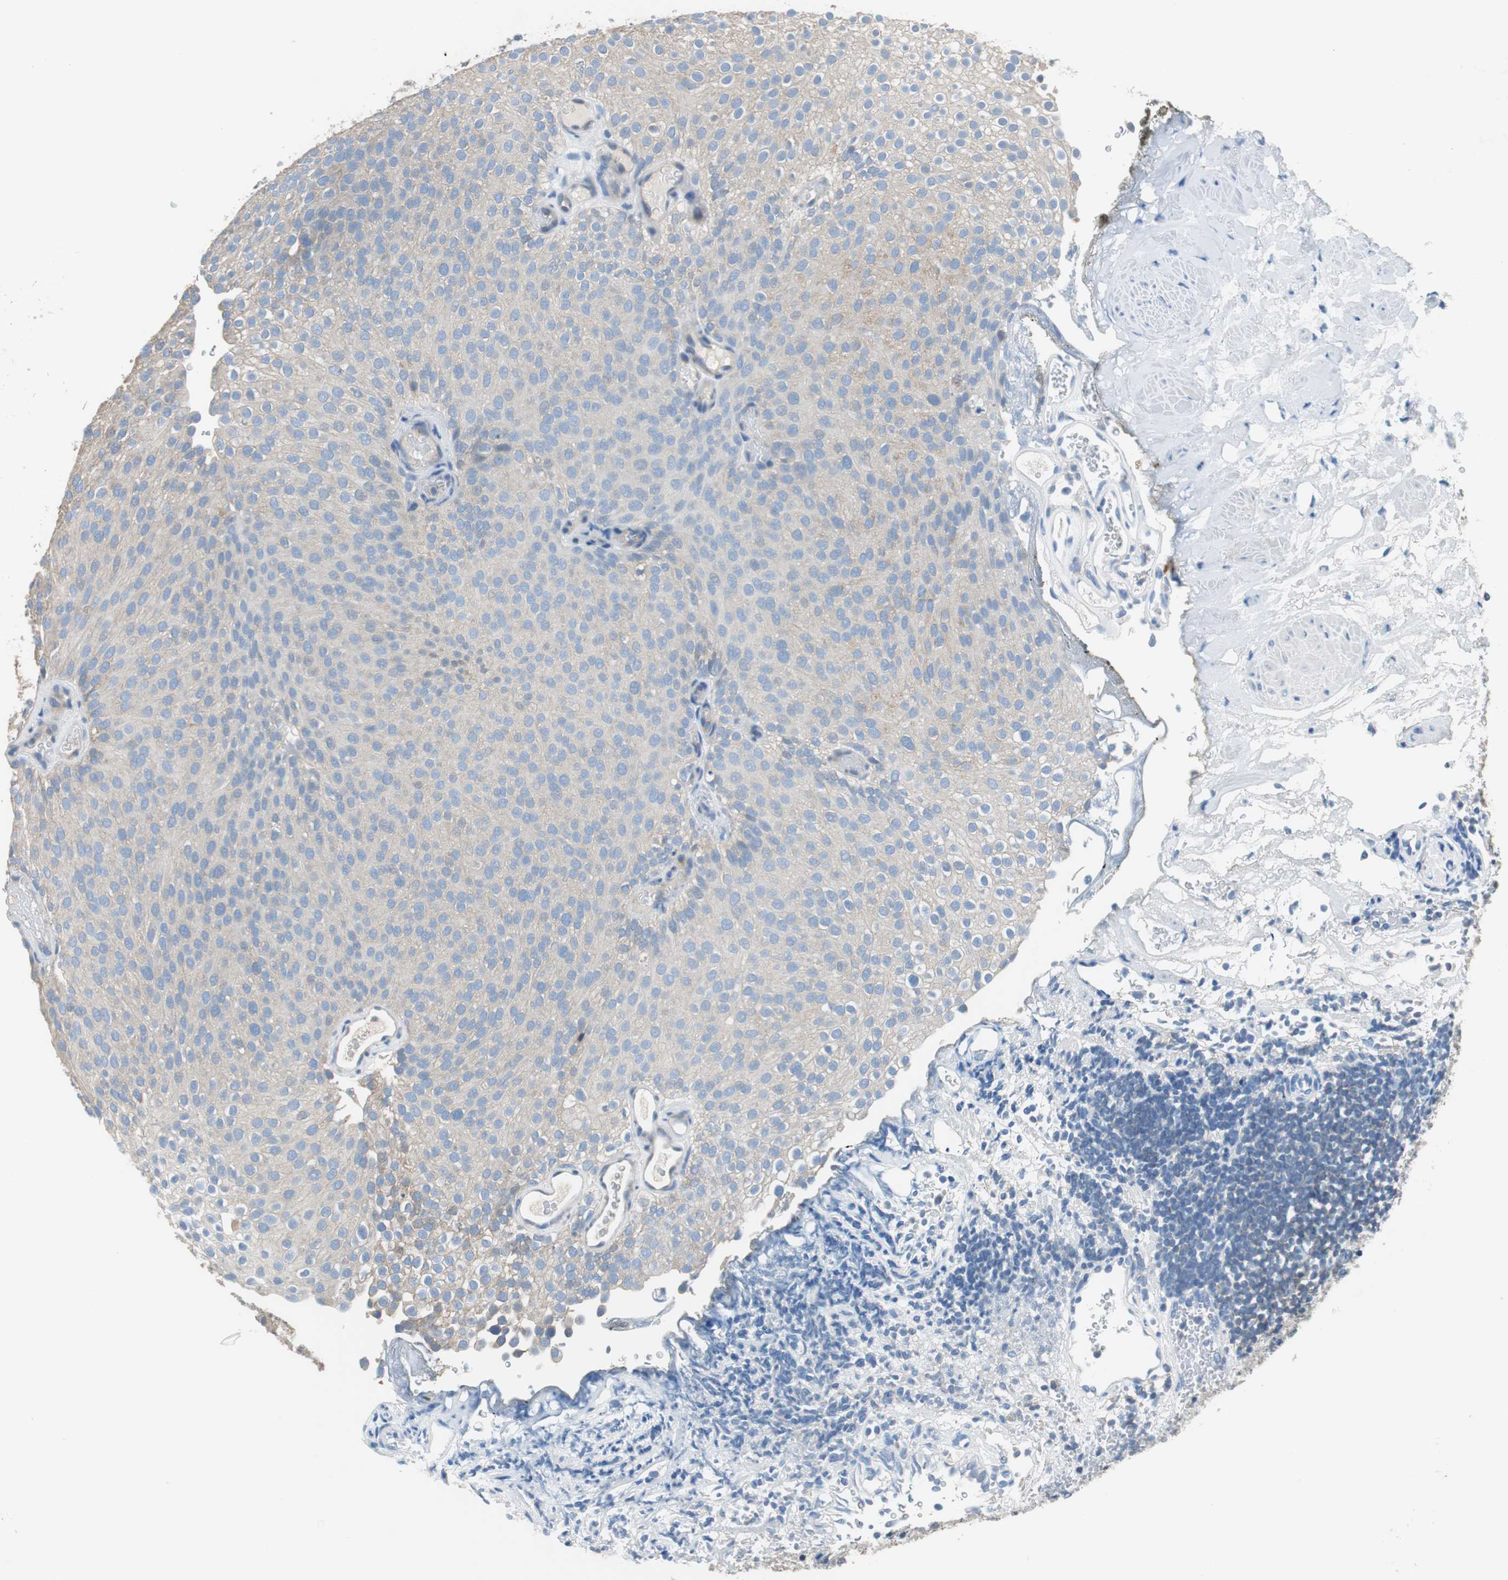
{"staining": {"intensity": "weak", "quantity": "25%-75%", "location": "cytoplasmic/membranous"}, "tissue": "urothelial cancer", "cell_type": "Tumor cells", "image_type": "cancer", "snomed": [{"axis": "morphology", "description": "Urothelial carcinoma, Low grade"}, {"axis": "topography", "description": "Urinary bladder"}], "caption": "A photomicrograph showing weak cytoplasmic/membranous staining in about 25%-75% of tumor cells in urothelial cancer, as visualized by brown immunohistochemical staining.", "gene": "PRKCA", "patient": {"sex": "male", "age": 78}}